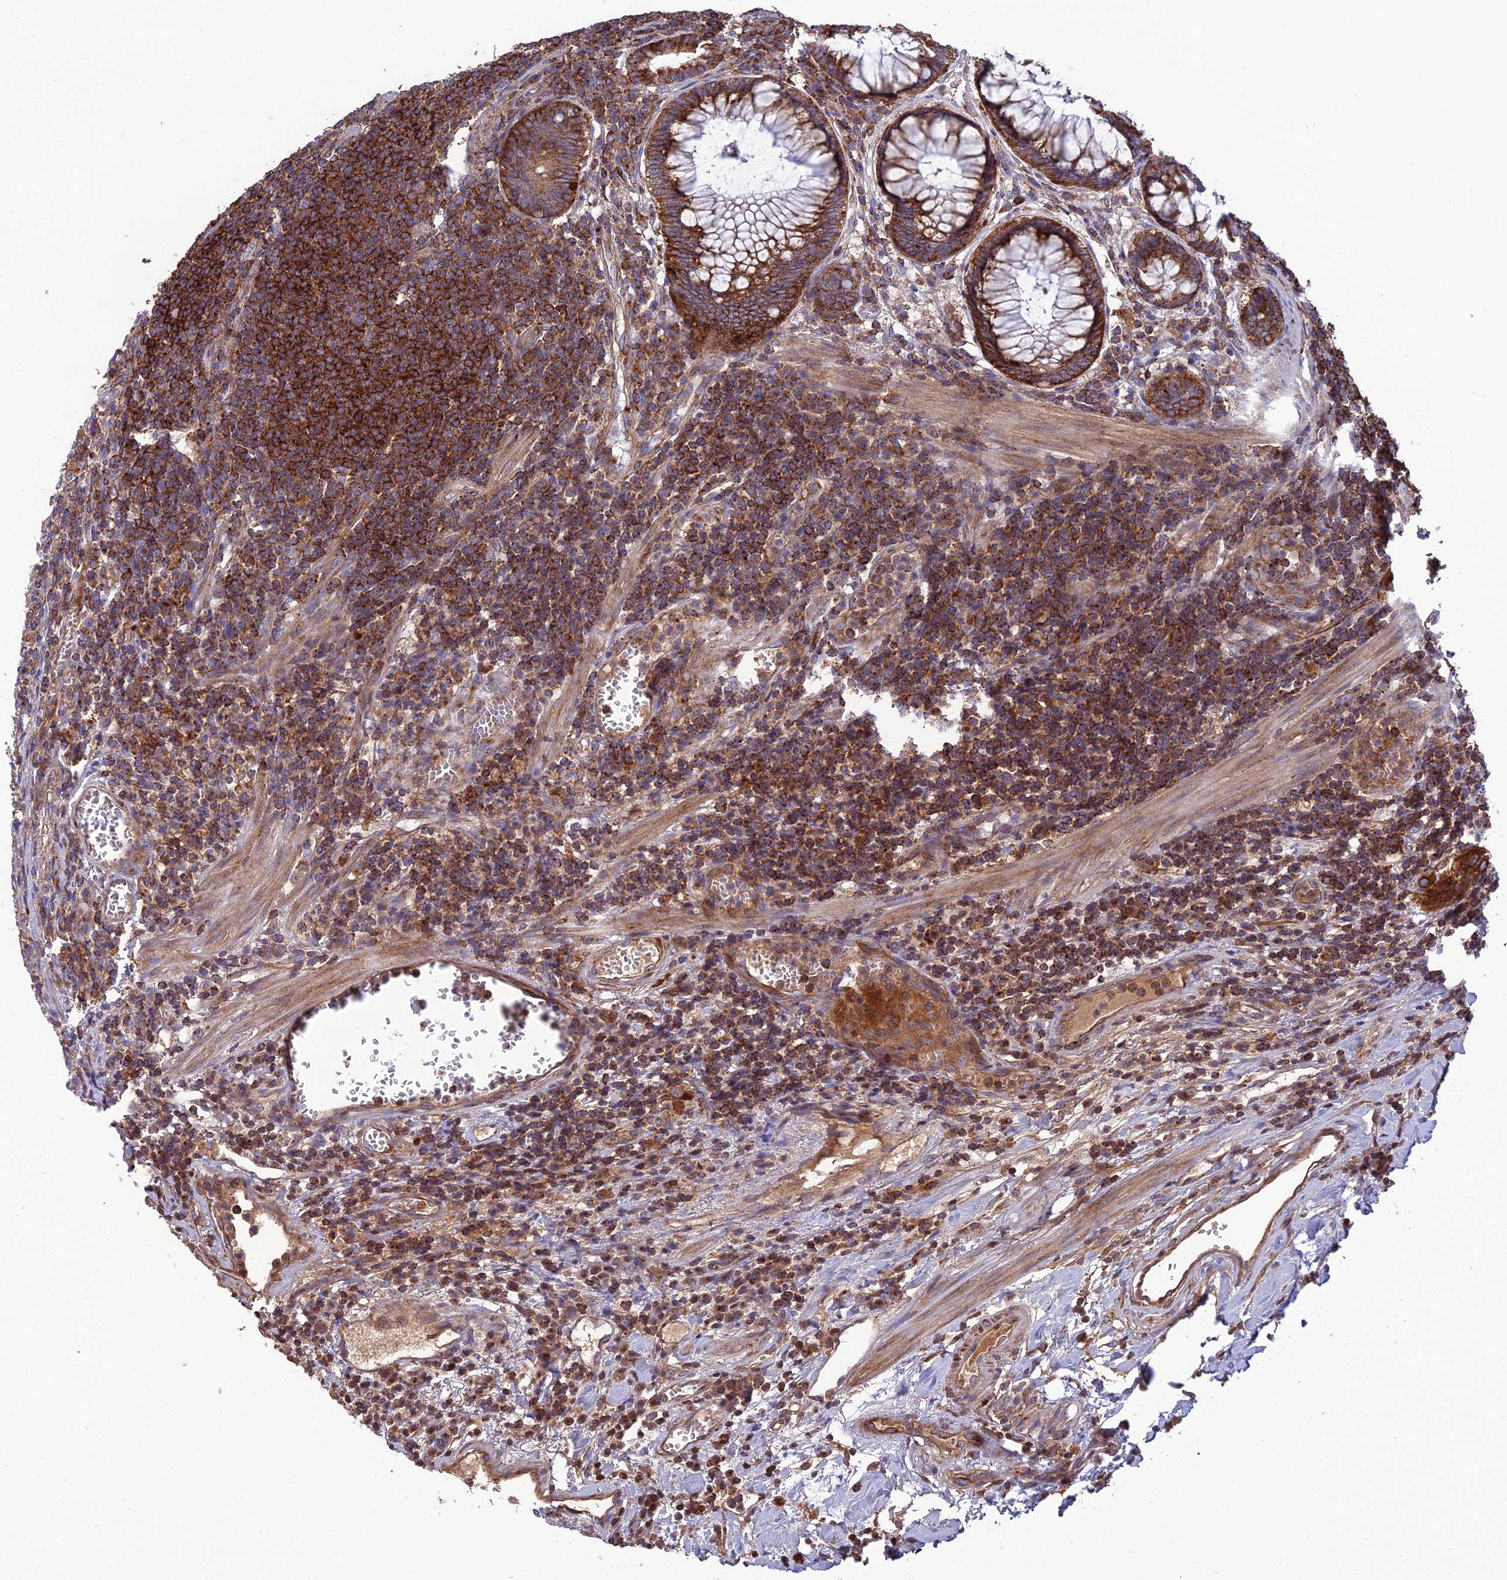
{"staining": {"intensity": "strong", "quantity": ">75%", "location": "cytoplasmic/membranous"}, "tissue": "colorectal cancer", "cell_type": "Tumor cells", "image_type": "cancer", "snomed": [{"axis": "morphology", "description": "Adenocarcinoma, NOS"}, {"axis": "topography", "description": "Rectum"}], "caption": "Immunohistochemical staining of human colorectal cancer (adenocarcinoma) exhibits high levels of strong cytoplasmic/membranous expression in about >75% of tumor cells.", "gene": "LNPEP", "patient": {"sex": "male", "age": 69}}